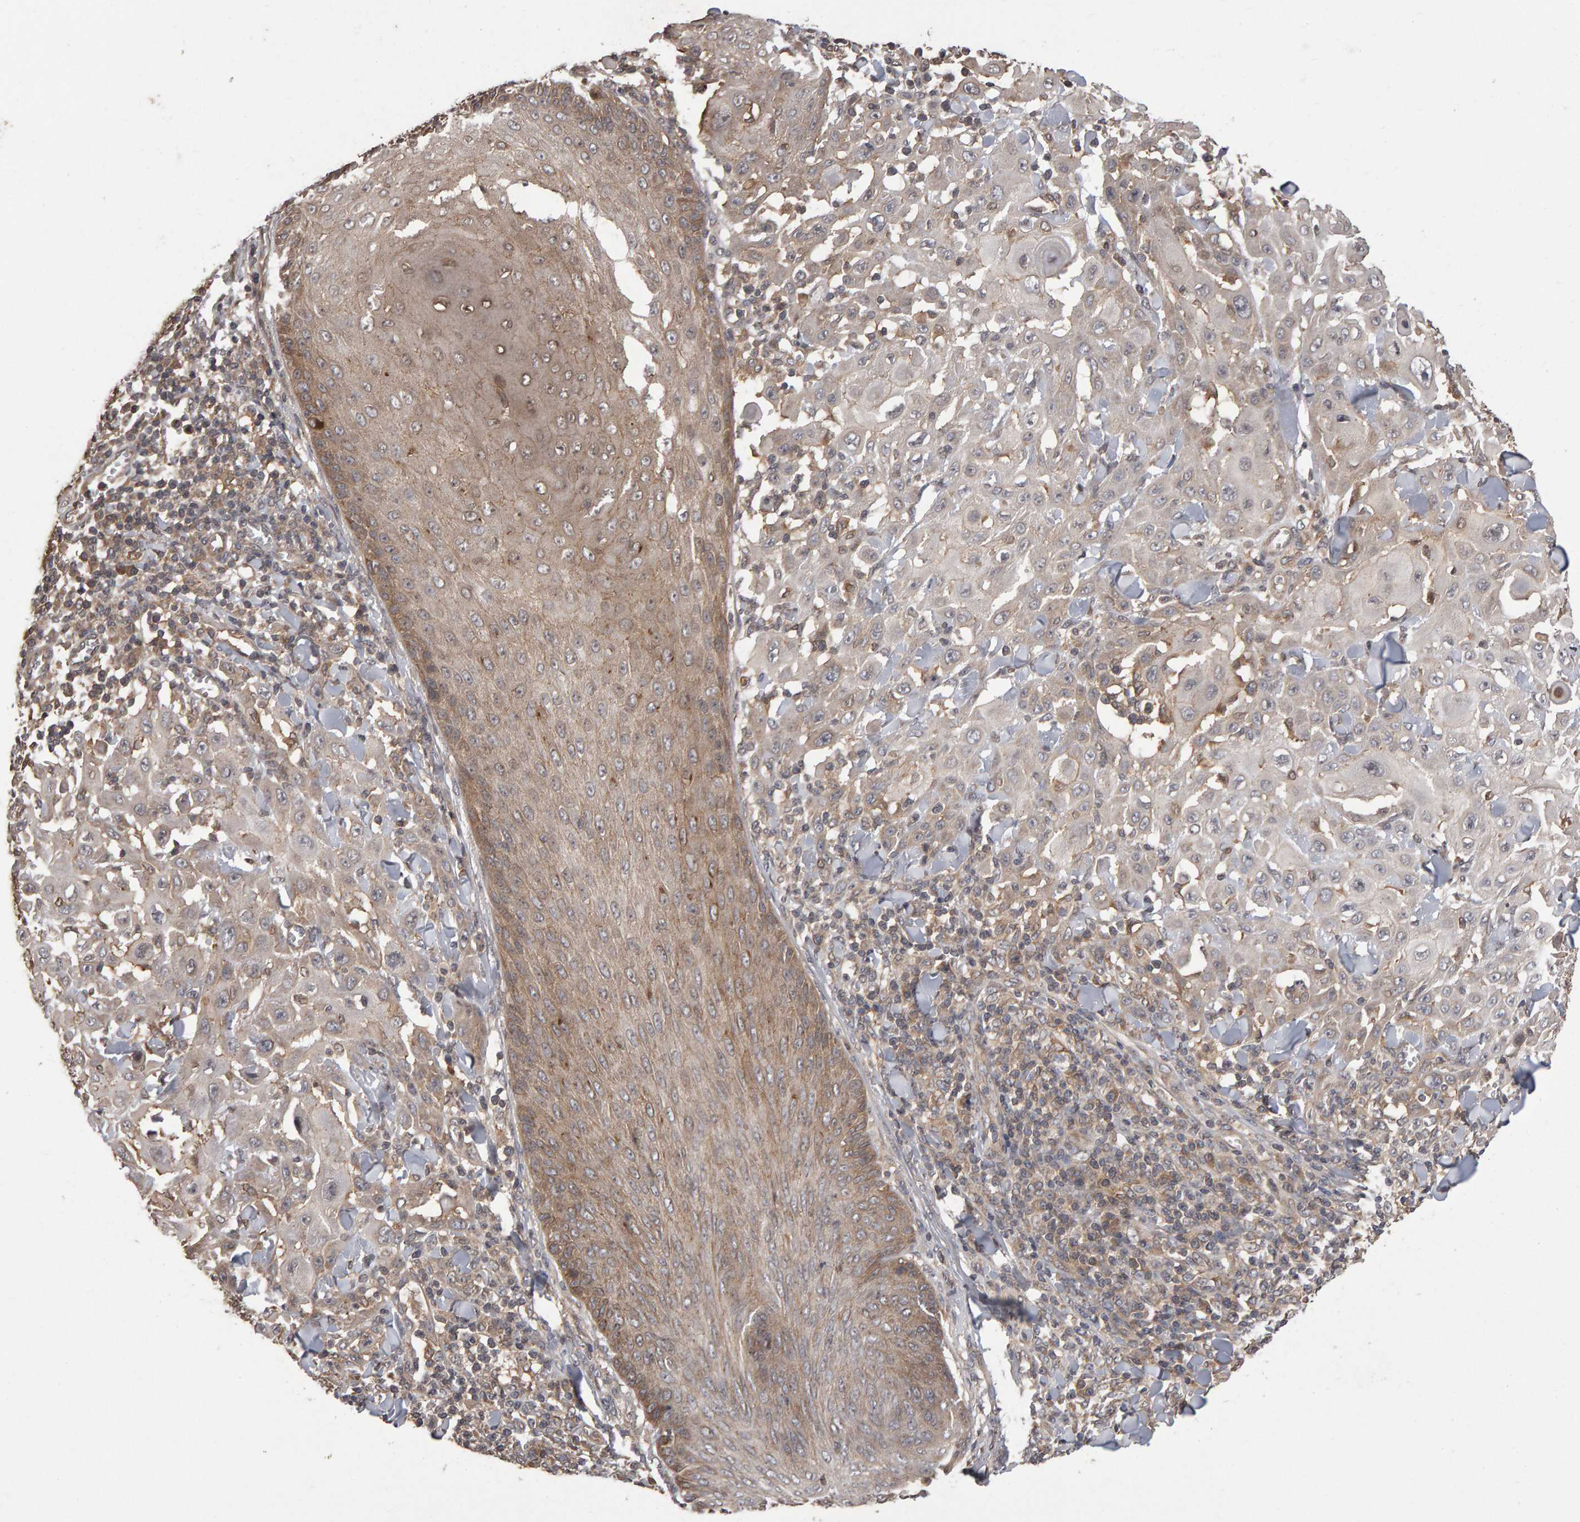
{"staining": {"intensity": "weak", "quantity": "25%-75%", "location": "cytoplasmic/membranous"}, "tissue": "skin cancer", "cell_type": "Tumor cells", "image_type": "cancer", "snomed": [{"axis": "morphology", "description": "Squamous cell carcinoma, NOS"}, {"axis": "topography", "description": "Skin"}], "caption": "Weak cytoplasmic/membranous staining for a protein is present in about 25%-75% of tumor cells of skin squamous cell carcinoma using immunohistochemistry (IHC).", "gene": "SCRIB", "patient": {"sex": "male", "age": 24}}